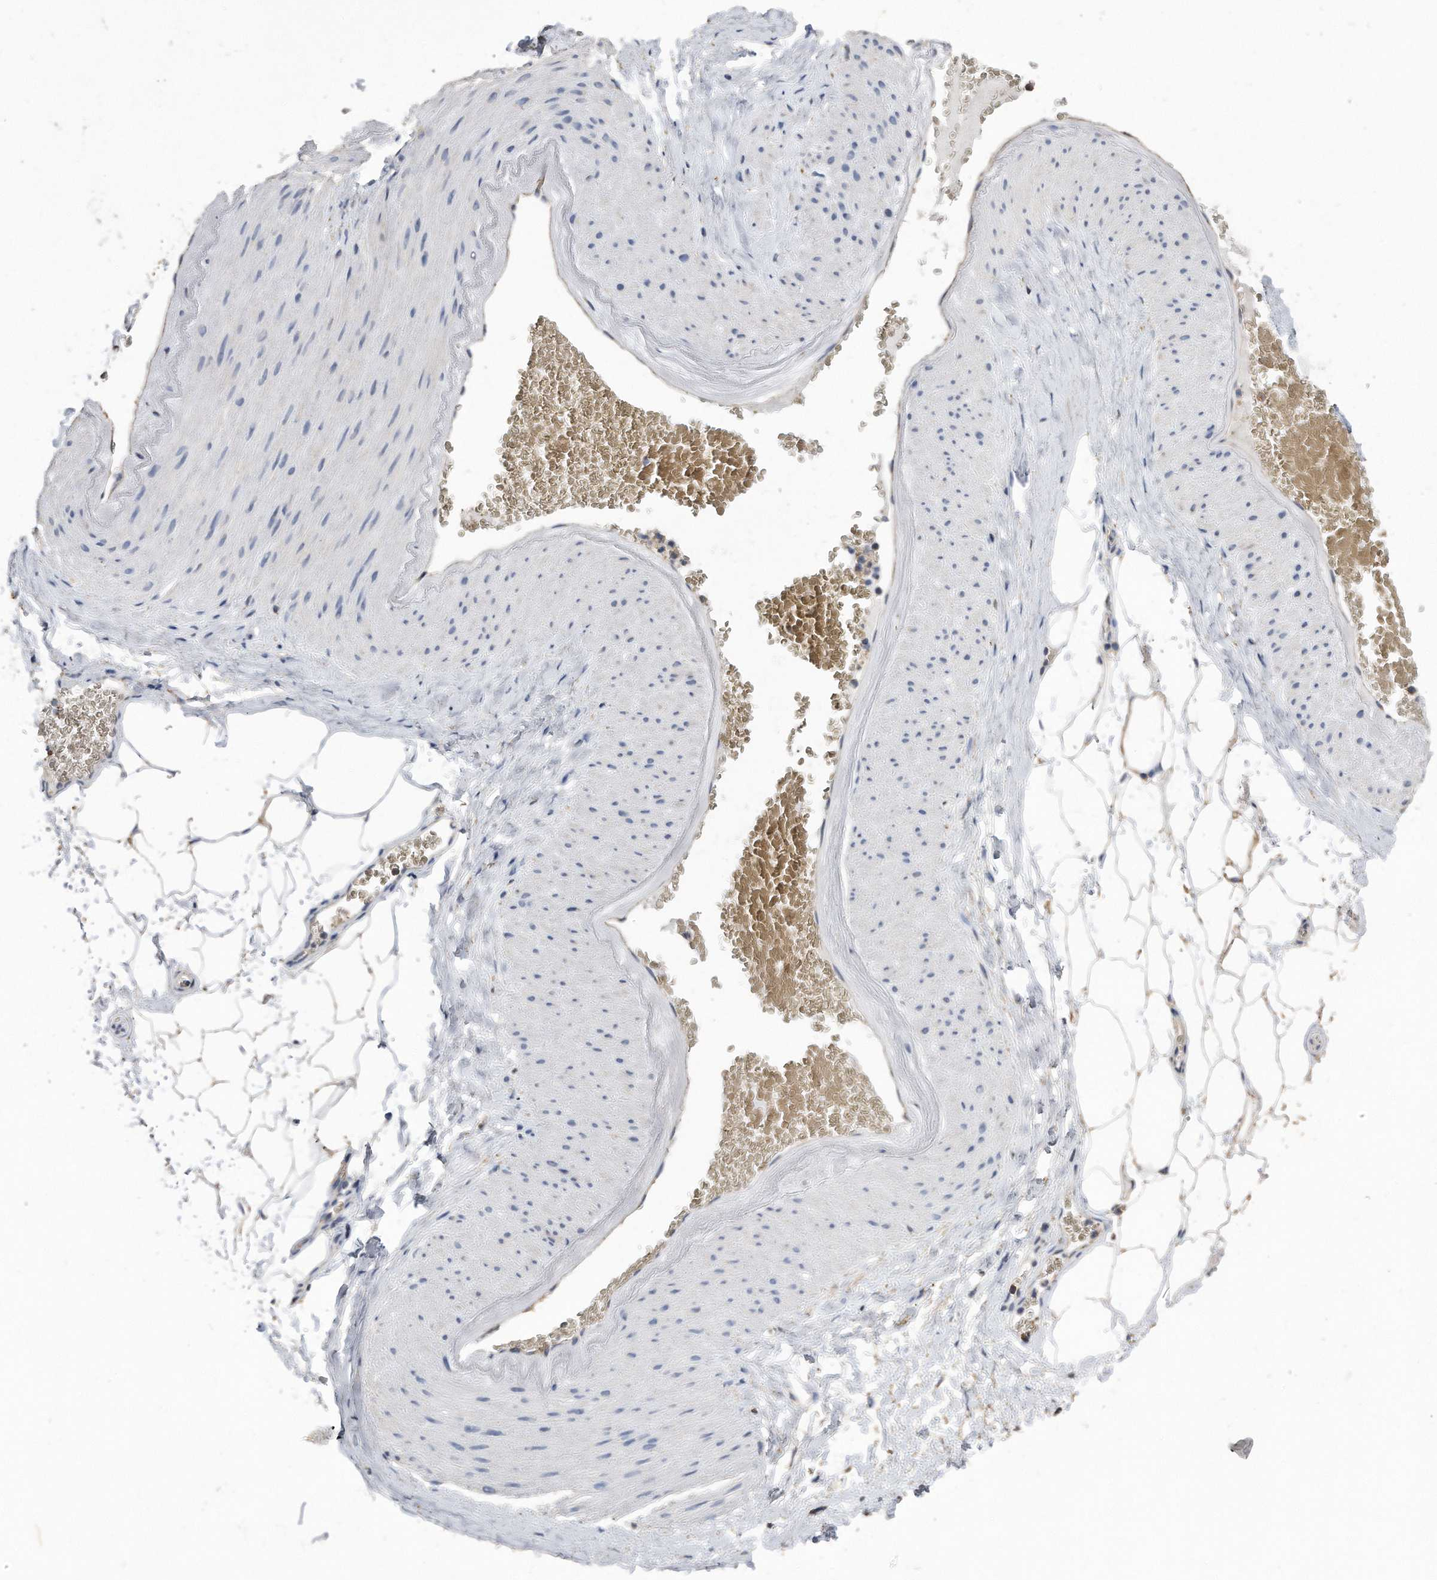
{"staining": {"intensity": "weak", "quantity": ">75%", "location": "cytoplasmic/membranous"}, "tissue": "adipose tissue", "cell_type": "Adipocytes", "image_type": "normal", "snomed": [{"axis": "morphology", "description": "Normal tissue, NOS"}, {"axis": "morphology", "description": "Adenocarcinoma, Low grade"}, {"axis": "topography", "description": "Prostate"}, {"axis": "topography", "description": "Peripheral nerve tissue"}], "caption": "Protein analysis of benign adipose tissue demonstrates weak cytoplasmic/membranous expression in about >75% of adipocytes.", "gene": "CDCP1", "patient": {"sex": "male", "age": 63}}